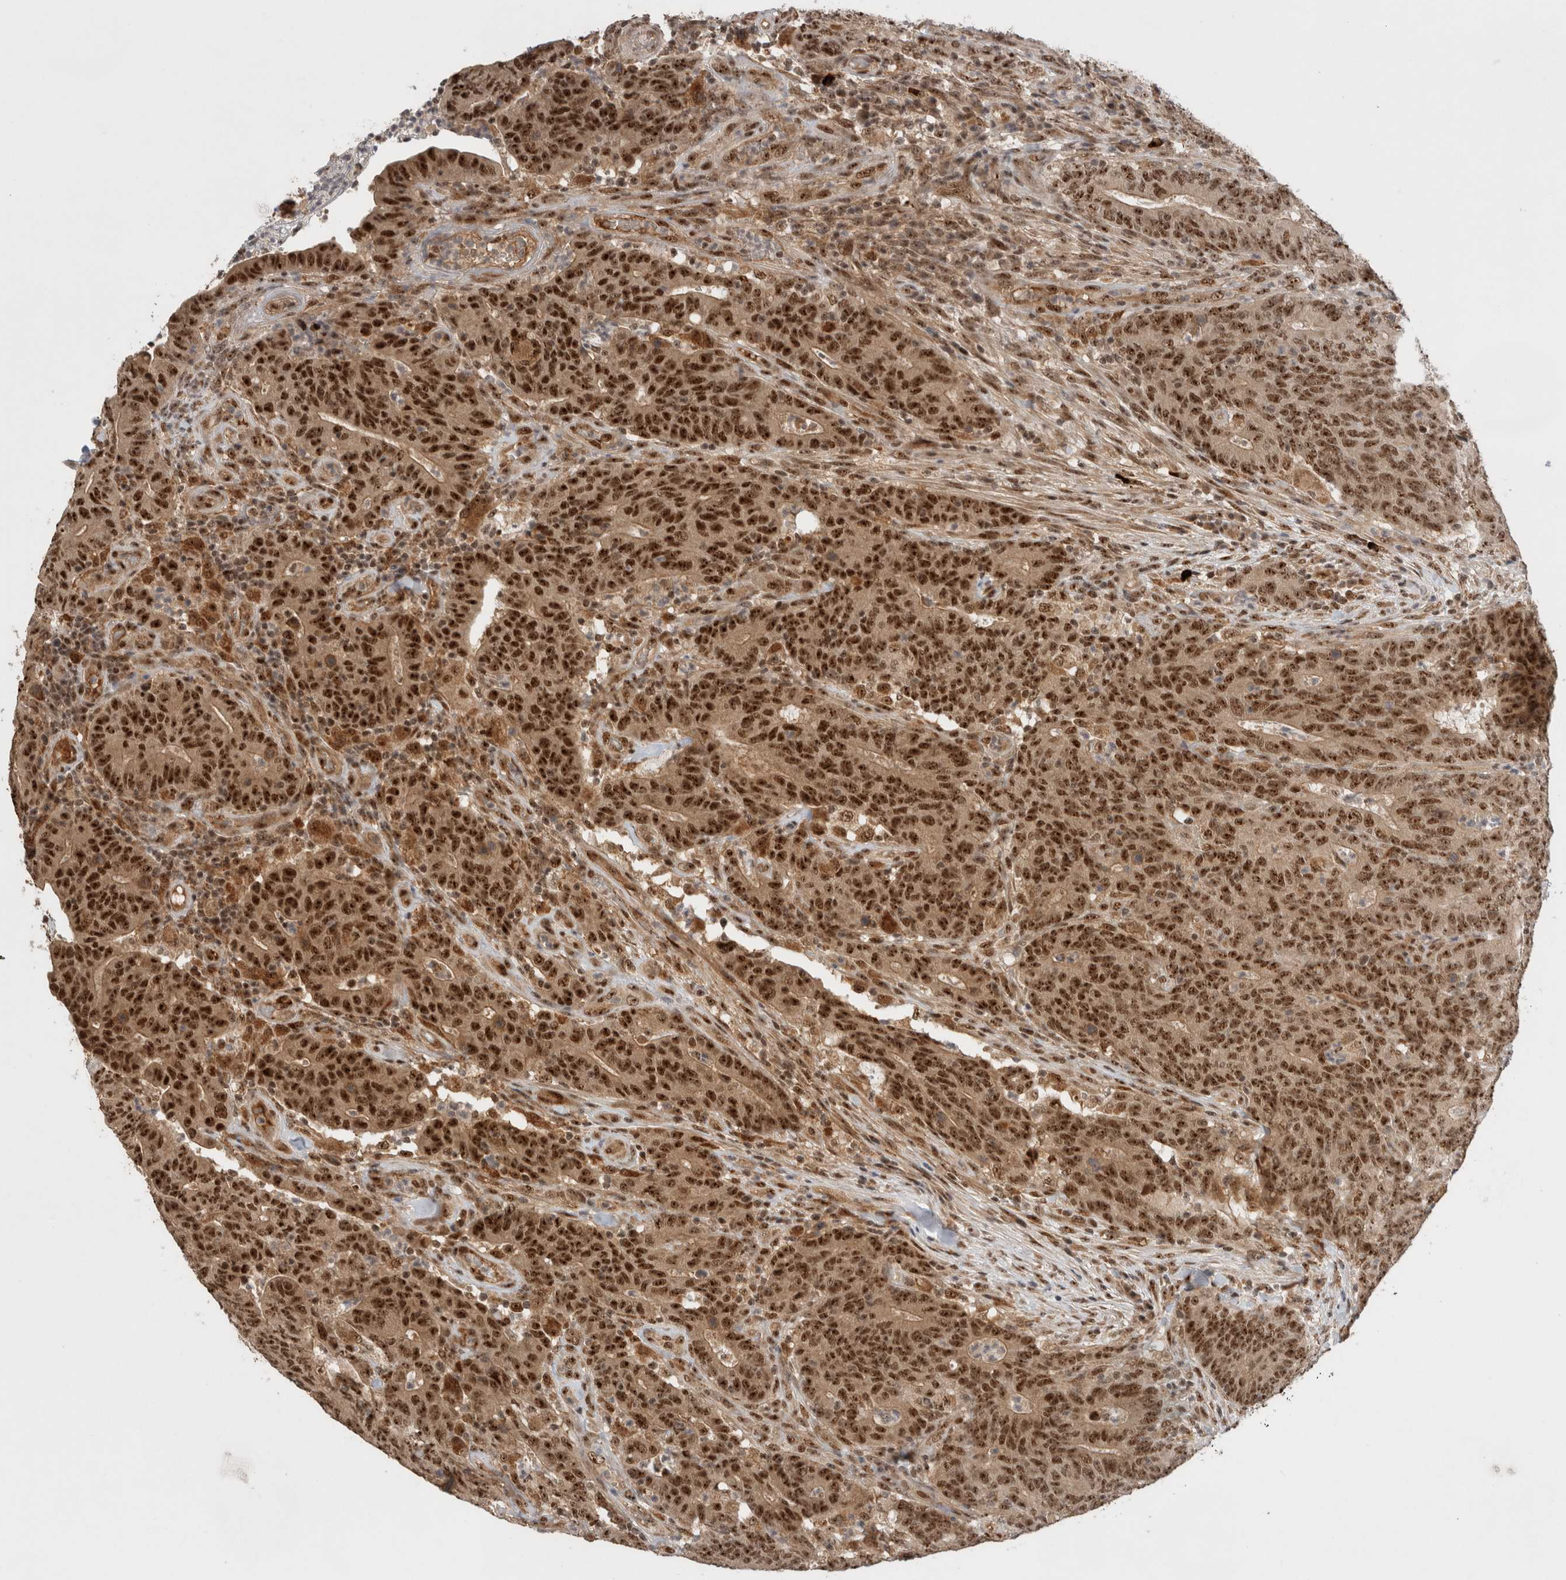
{"staining": {"intensity": "strong", "quantity": ">75%", "location": "nuclear"}, "tissue": "colorectal cancer", "cell_type": "Tumor cells", "image_type": "cancer", "snomed": [{"axis": "morphology", "description": "Normal tissue, NOS"}, {"axis": "morphology", "description": "Adenocarcinoma, NOS"}, {"axis": "topography", "description": "Colon"}], "caption": "The image demonstrates a brown stain indicating the presence of a protein in the nuclear of tumor cells in adenocarcinoma (colorectal).", "gene": "MPHOSPH6", "patient": {"sex": "female", "age": 75}}